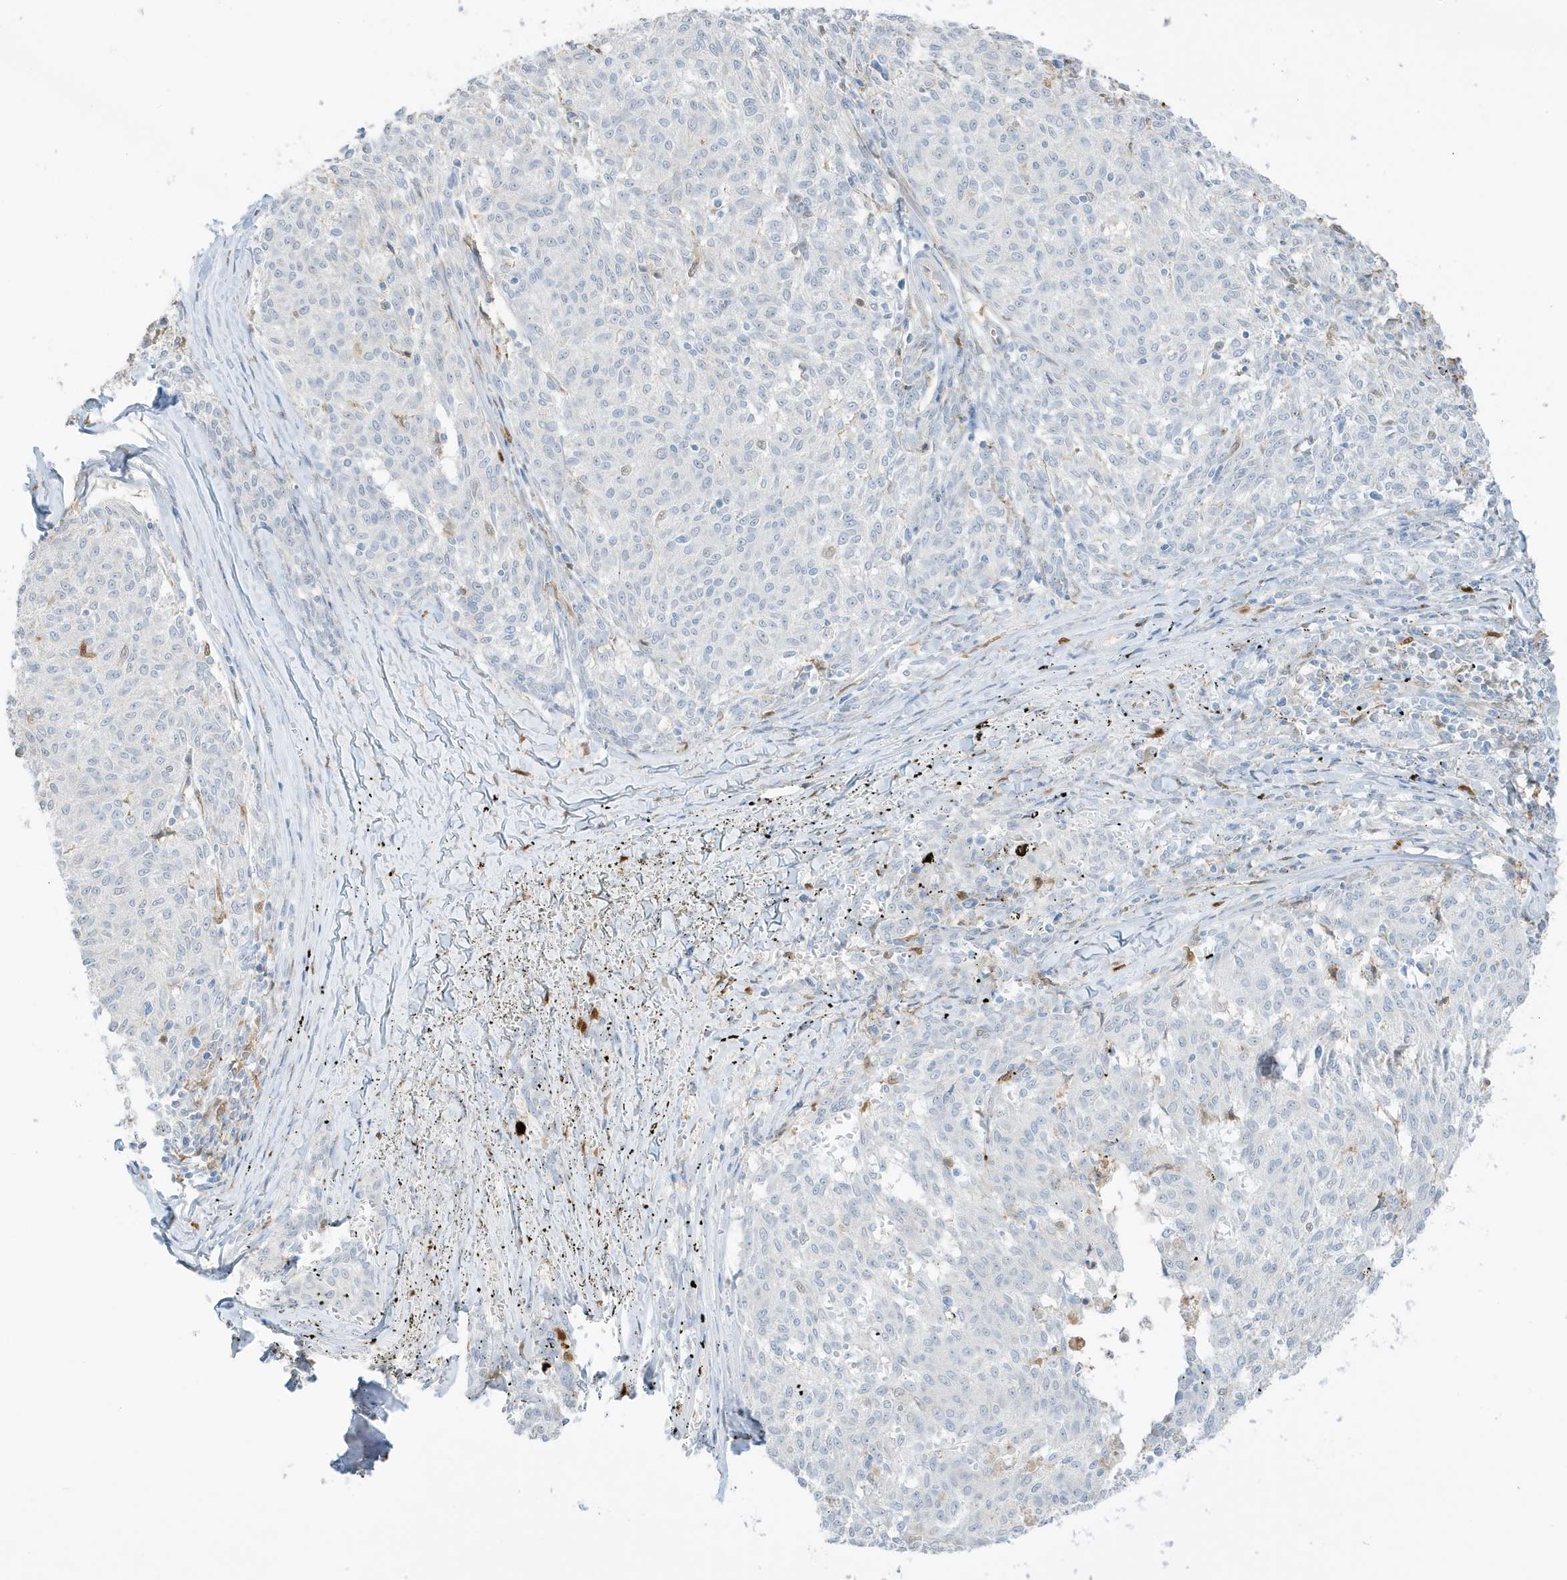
{"staining": {"intensity": "negative", "quantity": "none", "location": "none"}, "tissue": "melanoma", "cell_type": "Tumor cells", "image_type": "cancer", "snomed": [{"axis": "morphology", "description": "Malignant melanoma, NOS"}, {"axis": "topography", "description": "Skin"}], "caption": "DAB immunohistochemical staining of human malignant melanoma exhibits no significant staining in tumor cells. (Brightfield microscopy of DAB IHC at high magnification).", "gene": "GCA", "patient": {"sex": "female", "age": 72}}